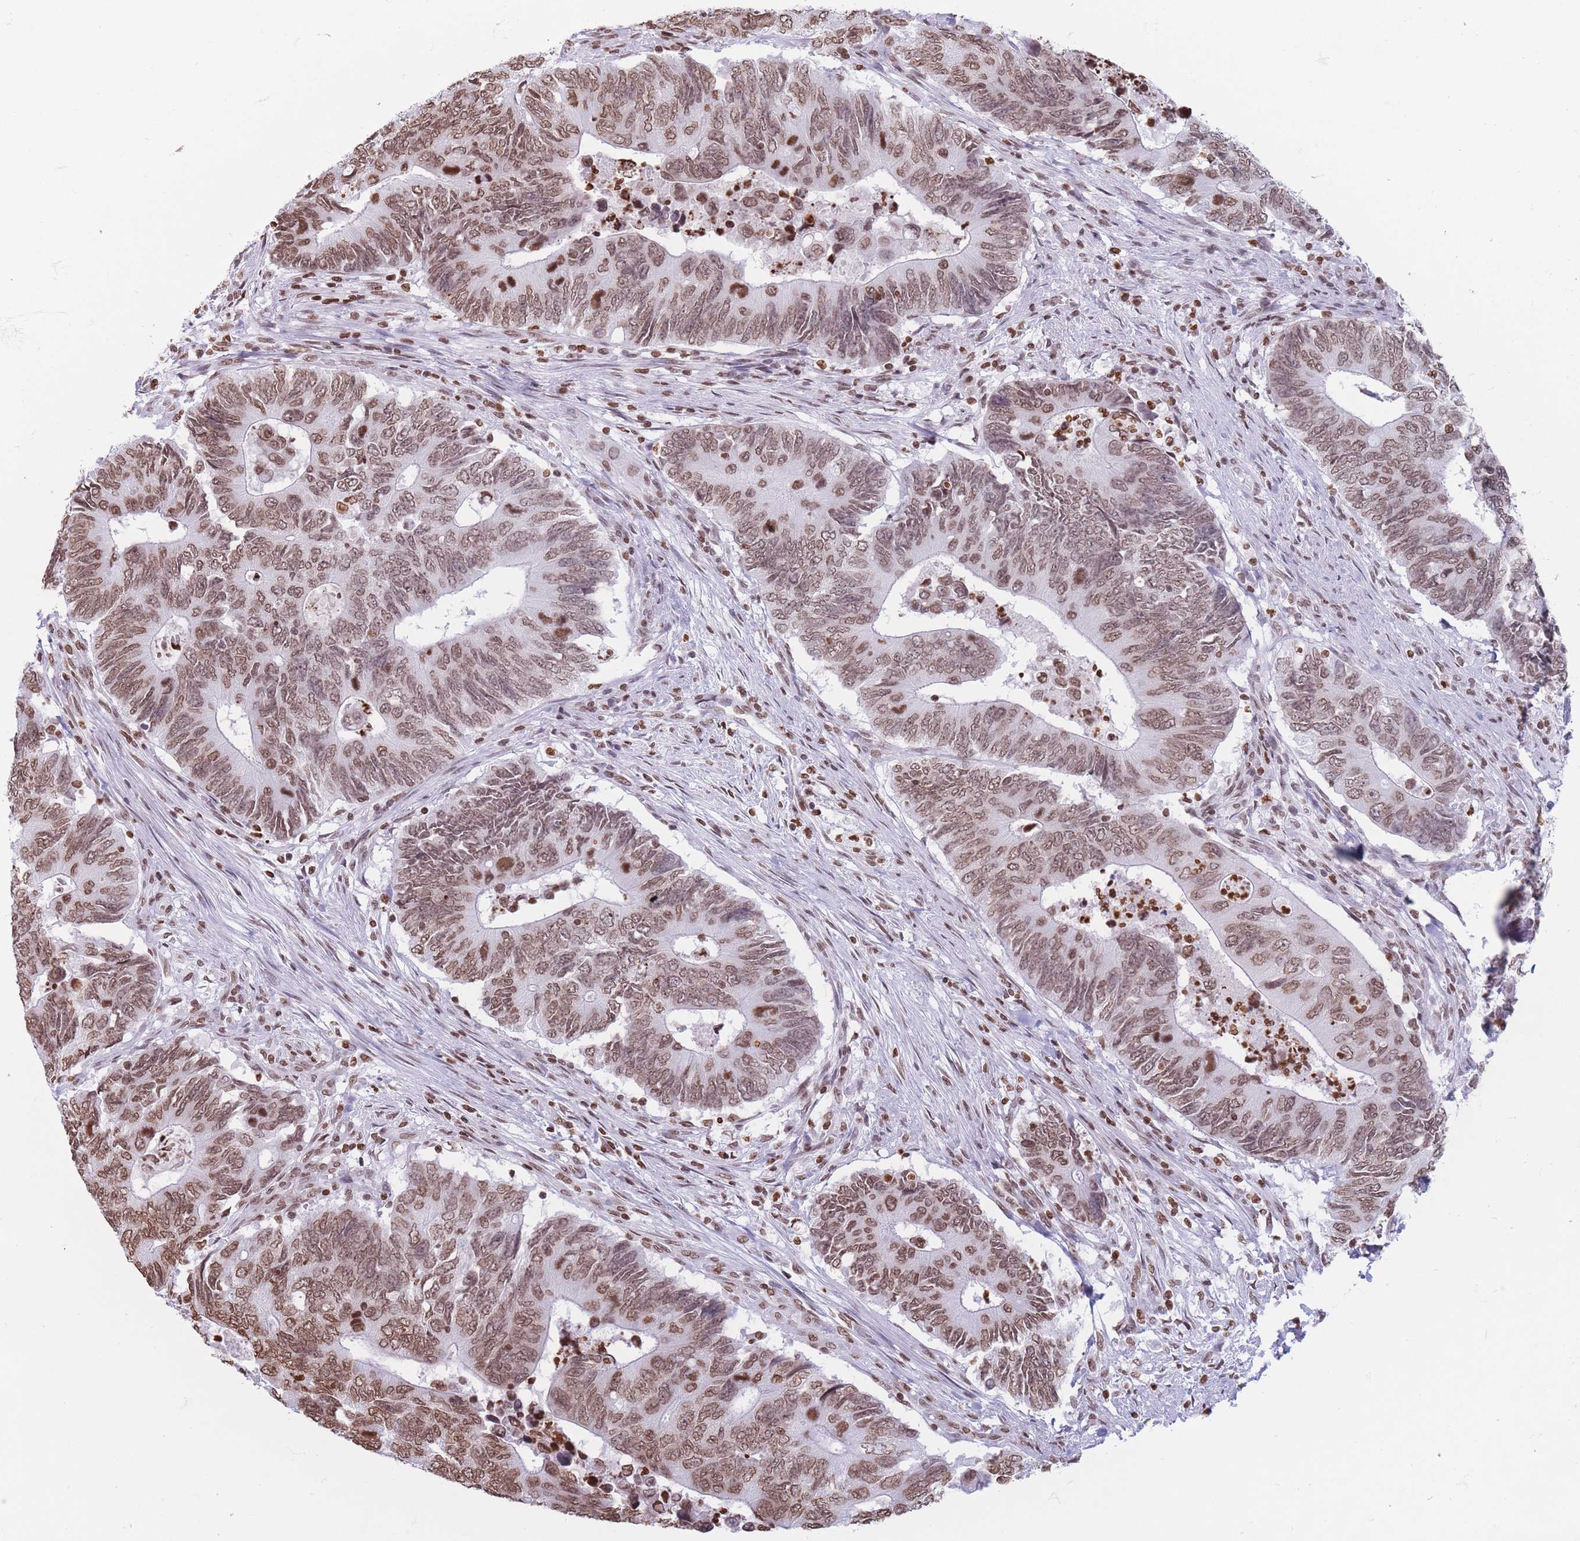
{"staining": {"intensity": "moderate", "quantity": ">75%", "location": "nuclear"}, "tissue": "colorectal cancer", "cell_type": "Tumor cells", "image_type": "cancer", "snomed": [{"axis": "morphology", "description": "Adenocarcinoma, NOS"}, {"axis": "topography", "description": "Colon"}], "caption": "Protein staining of colorectal cancer (adenocarcinoma) tissue exhibits moderate nuclear staining in about >75% of tumor cells. The protein of interest is shown in brown color, while the nuclei are stained blue.", "gene": "RYK", "patient": {"sex": "male", "age": 87}}